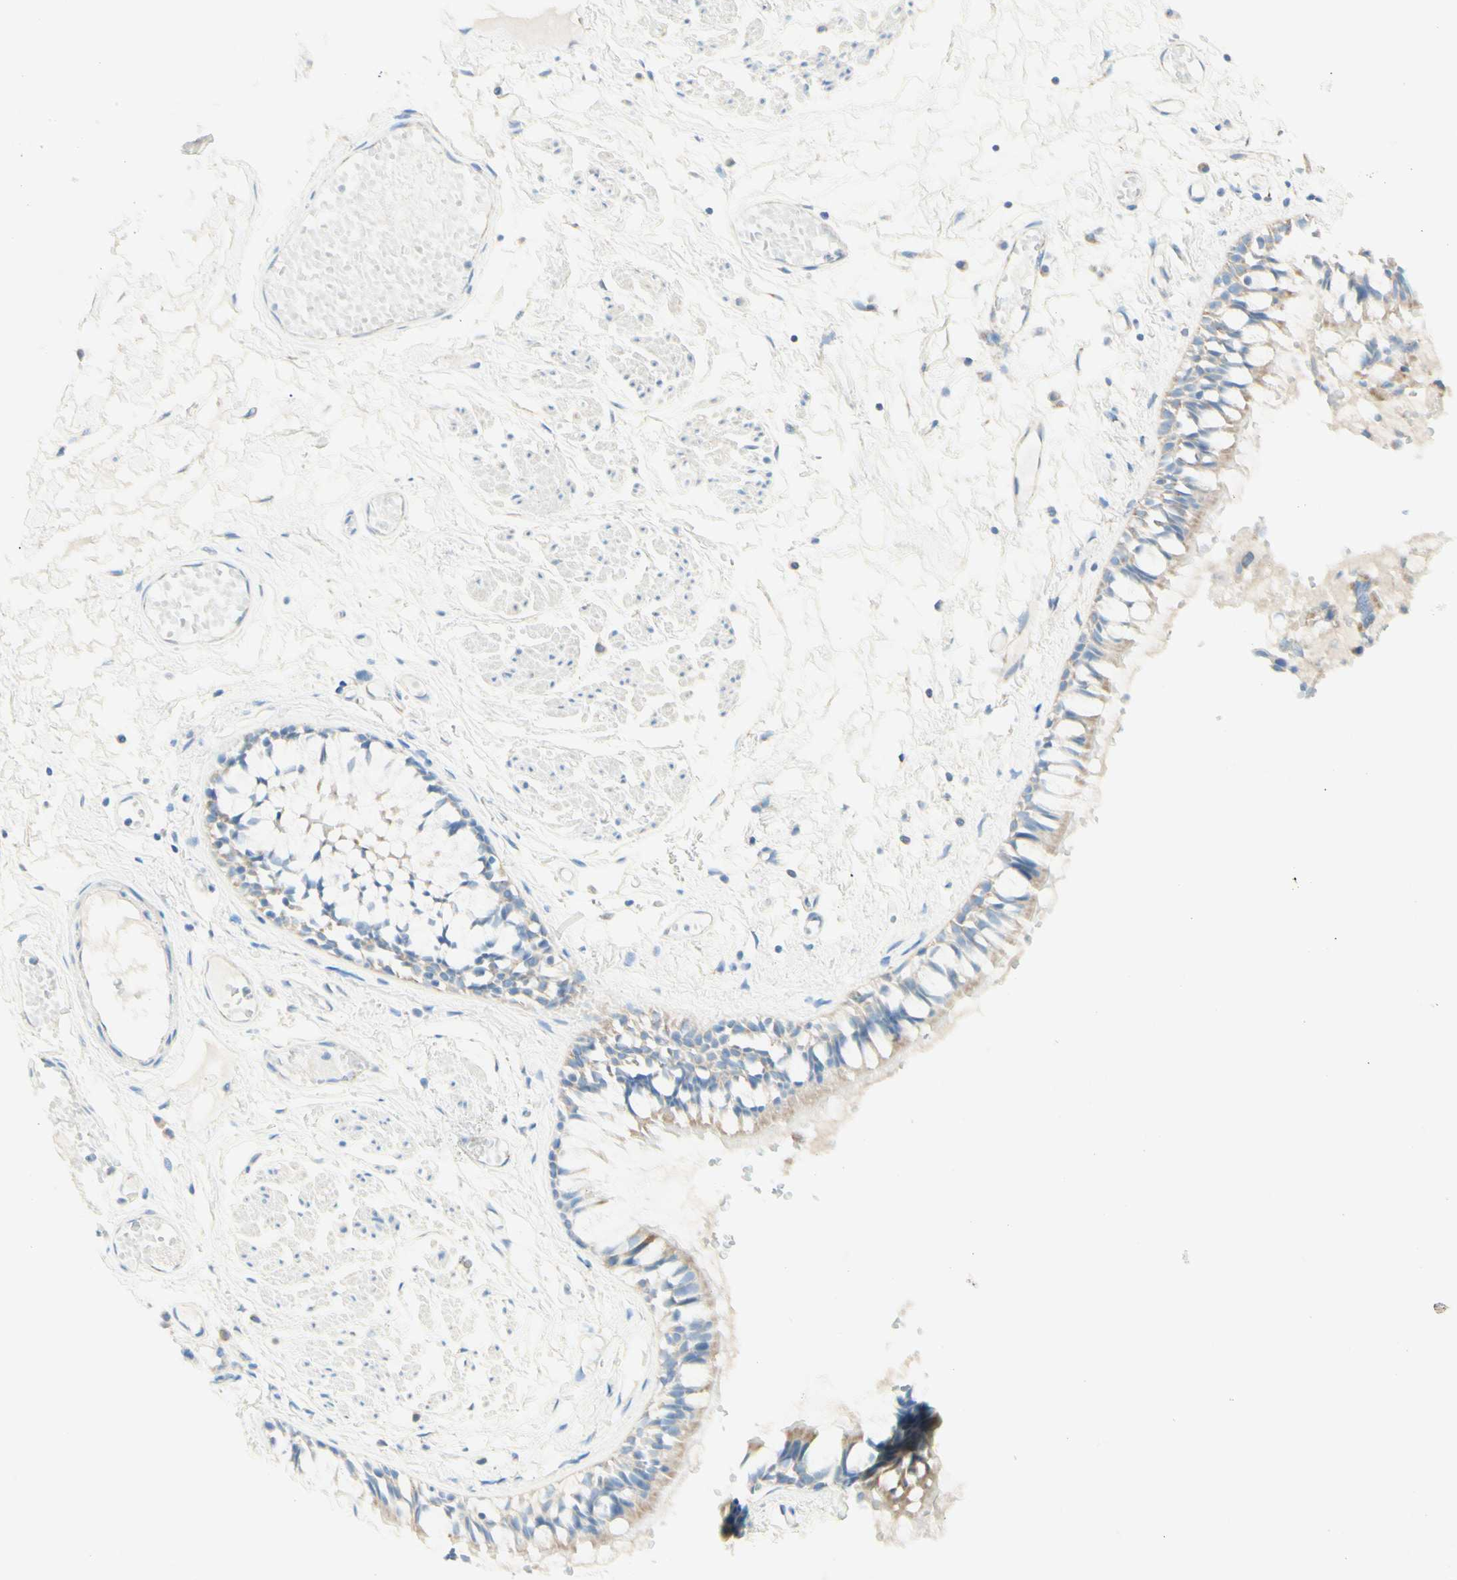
{"staining": {"intensity": "moderate", "quantity": ">75%", "location": "cytoplasmic/membranous"}, "tissue": "bronchus", "cell_type": "Respiratory epithelial cells", "image_type": "normal", "snomed": [{"axis": "morphology", "description": "Normal tissue, NOS"}, {"axis": "morphology", "description": "Inflammation, NOS"}, {"axis": "topography", "description": "Cartilage tissue"}, {"axis": "topography", "description": "Lung"}], "caption": "Immunohistochemistry (DAB (3,3'-diaminobenzidine)) staining of benign bronchus displays moderate cytoplasmic/membranous protein expression in approximately >75% of respiratory epithelial cells. (Brightfield microscopy of DAB IHC at high magnification).", "gene": "ARMC10", "patient": {"sex": "male", "age": 71}}